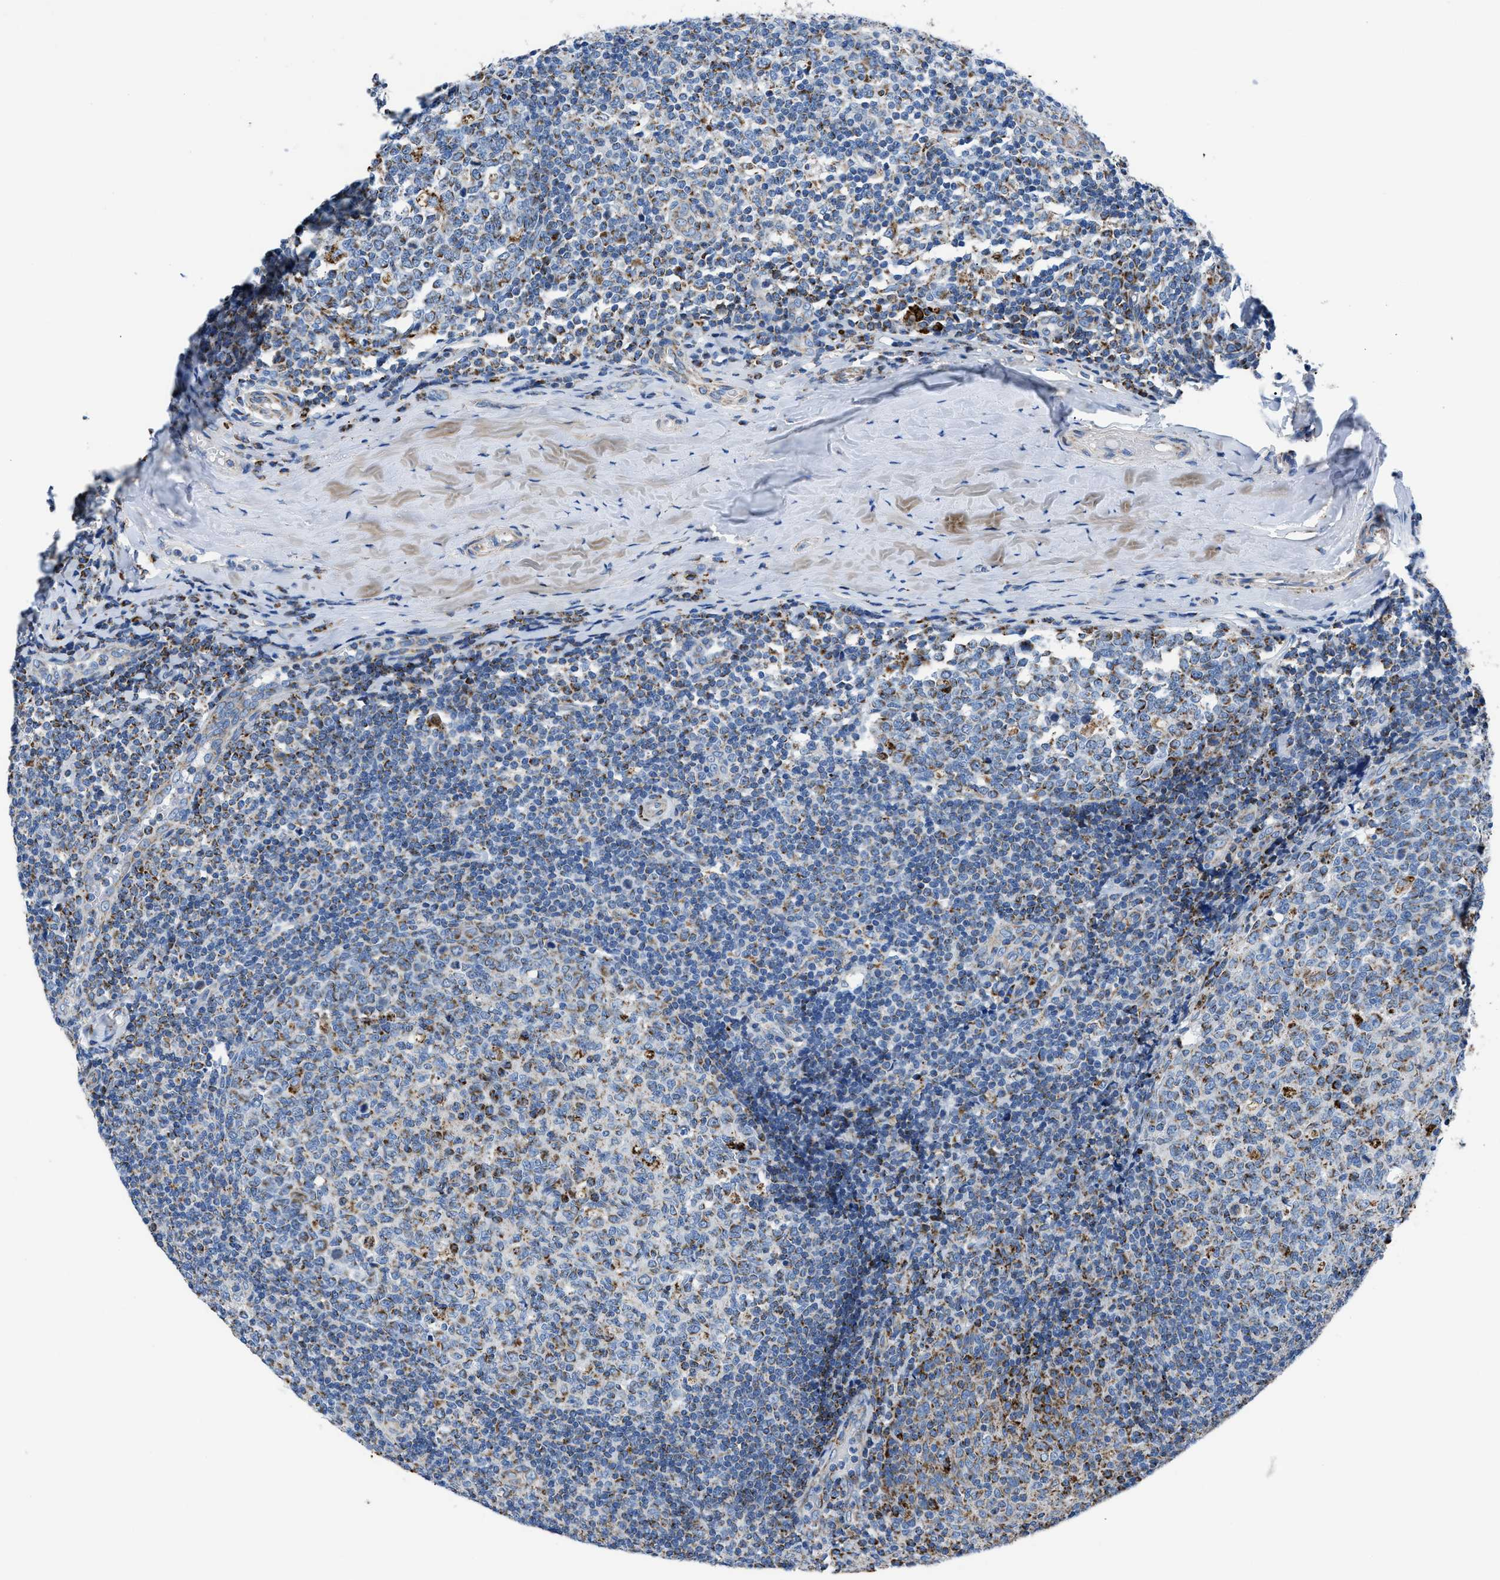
{"staining": {"intensity": "moderate", "quantity": "<25%", "location": "cytoplasmic/membranous"}, "tissue": "tonsil", "cell_type": "Germinal center cells", "image_type": "normal", "snomed": [{"axis": "morphology", "description": "Normal tissue, NOS"}, {"axis": "topography", "description": "Tonsil"}], "caption": "Protein analysis of unremarkable tonsil displays moderate cytoplasmic/membranous staining in approximately <25% of germinal center cells. (Stains: DAB (3,3'-diaminobenzidine) in brown, nuclei in blue, Microscopy: brightfield microscopy at high magnification).", "gene": "ZDHHC3", "patient": {"sex": "female", "age": 19}}